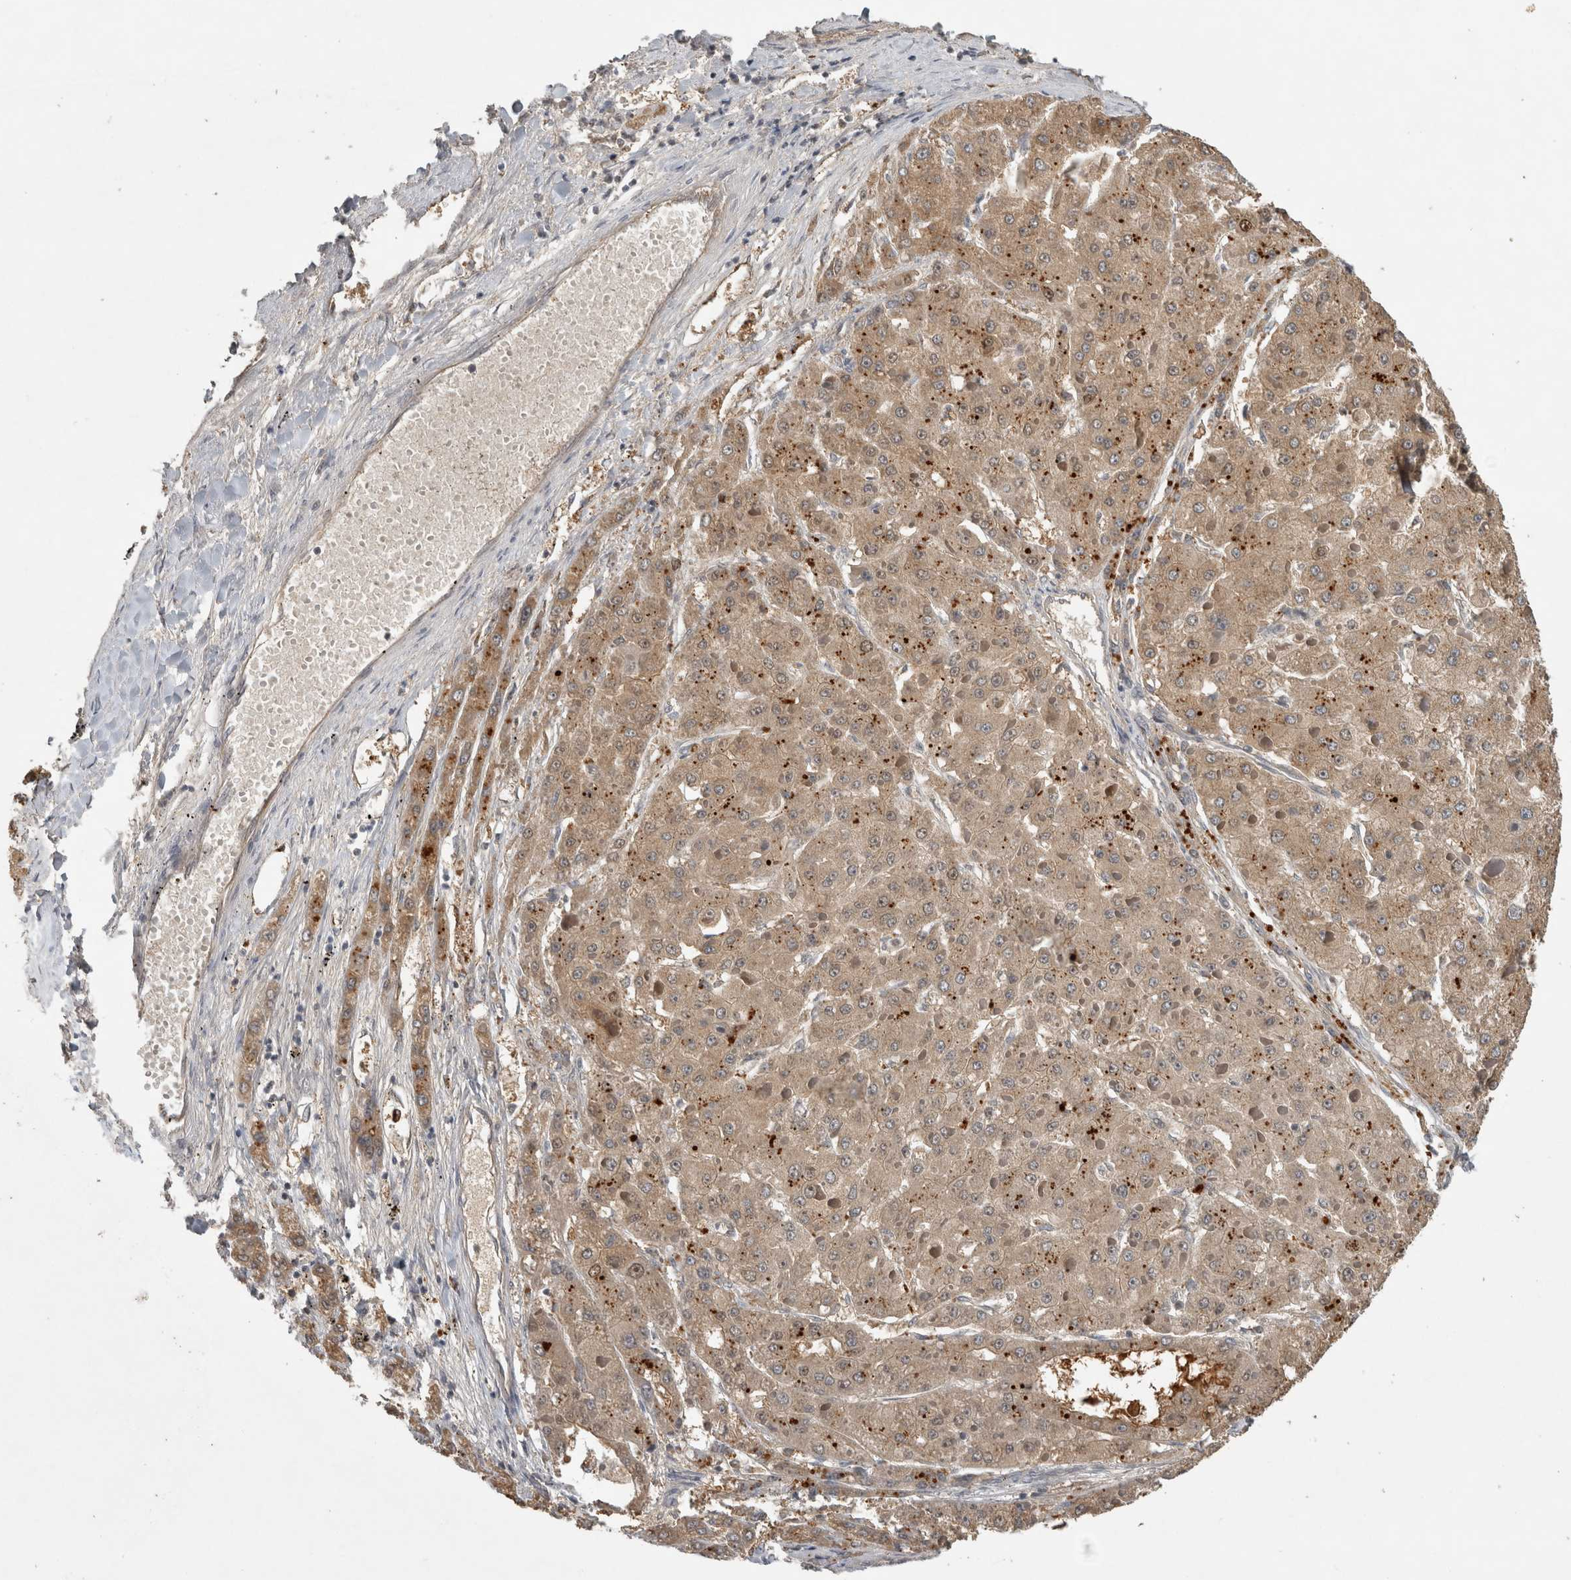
{"staining": {"intensity": "weak", "quantity": ">75%", "location": "cytoplasmic/membranous"}, "tissue": "liver cancer", "cell_type": "Tumor cells", "image_type": "cancer", "snomed": [{"axis": "morphology", "description": "Carcinoma, Hepatocellular, NOS"}, {"axis": "topography", "description": "Liver"}], "caption": "A brown stain labels weak cytoplasmic/membranous expression of a protein in liver hepatocellular carcinoma tumor cells.", "gene": "TRMT61B", "patient": {"sex": "female", "age": 73}}